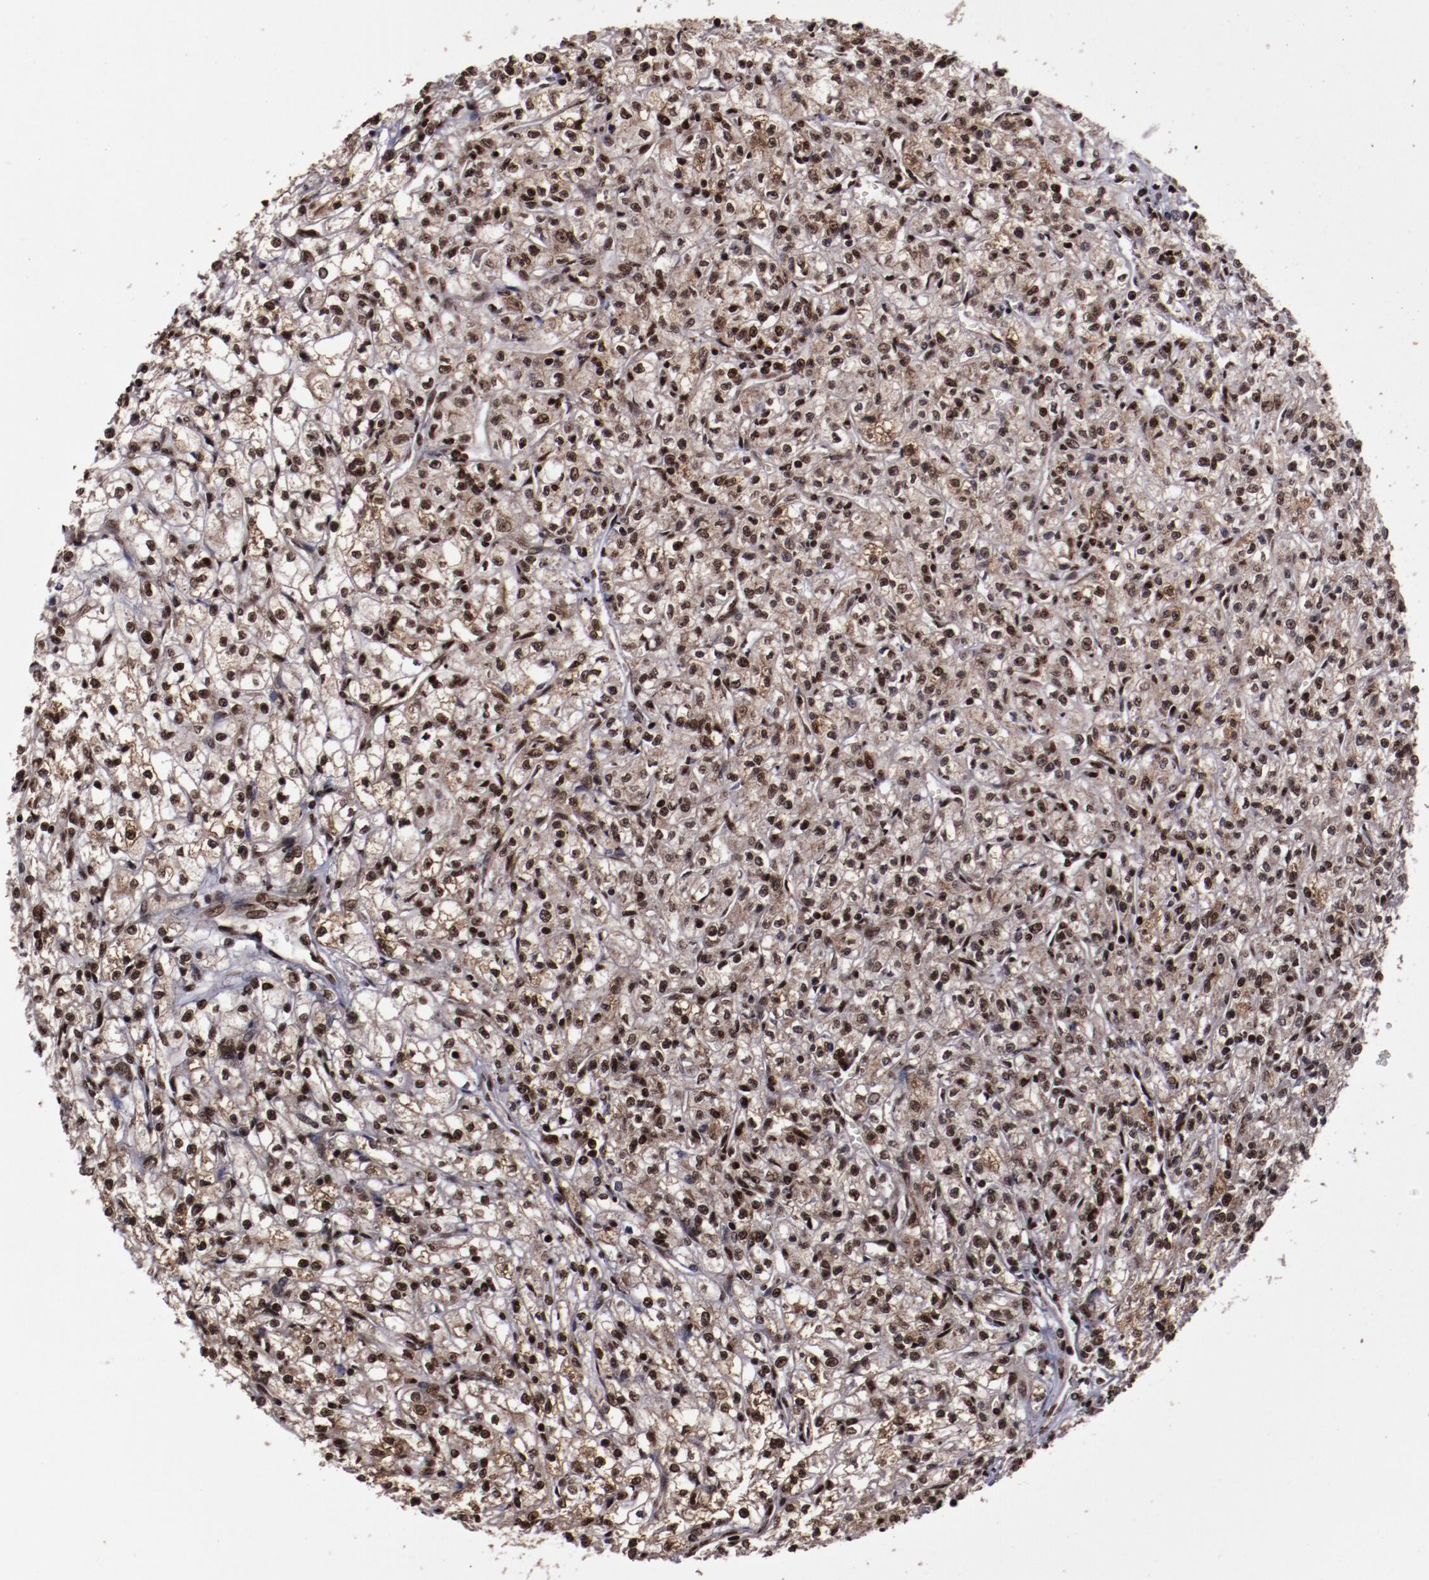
{"staining": {"intensity": "moderate", "quantity": ">75%", "location": "cytoplasmic/membranous,nuclear"}, "tissue": "renal cancer", "cell_type": "Tumor cells", "image_type": "cancer", "snomed": [{"axis": "morphology", "description": "Adenocarcinoma, NOS"}, {"axis": "topography", "description": "Kidney"}], "caption": "Human adenocarcinoma (renal) stained with a brown dye reveals moderate cytoplasmic/membranous and nuclear positive positivity in approximately >75% of tumor cells.", "gene": "SNW1", "patient": {"sex": "male", "age": 61}}